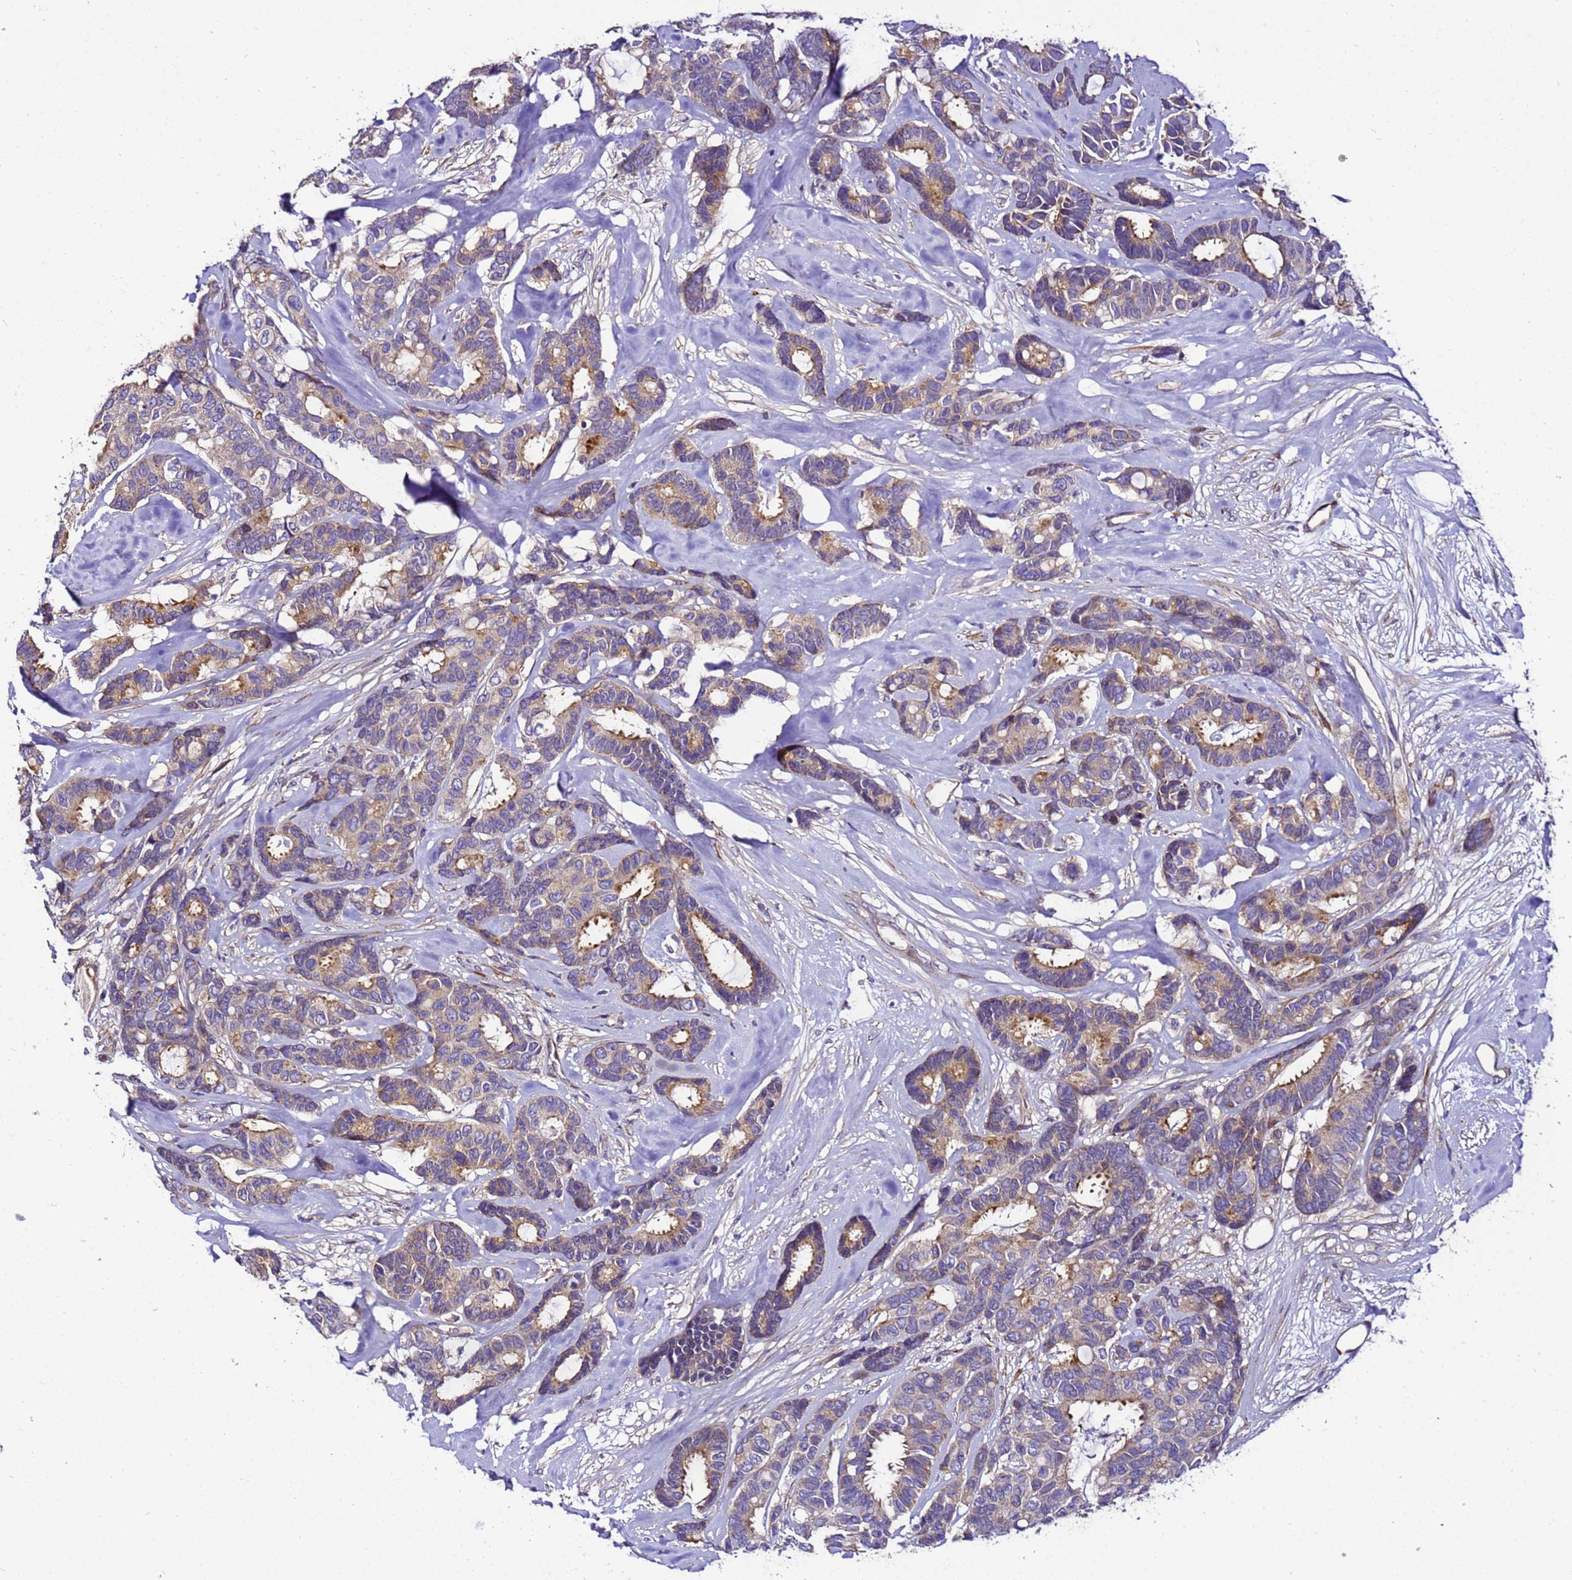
{"staining": {"intensity": "moderate", "quantity": "25%-75%", "location": "cytoplasmic/membranous"}, "tissue": "breast cancer", "cell_type": "Tumor cells", "image_type": "cancer", "snomed": [{"axis": "morphology", "description": "Duct carcinoma"}, {"axis": "topography", "description": "Breast"}], "caption": "Protein analysis of breast cancer tissue reveals moderate cytoplasmic/membranous positivity in about 25%-75% of tumor cells. The protein is shown in brown color, while the nuclei are stained blue.", "gene": "ZNF417", "patient": {"sex": "female", "age": 87}}